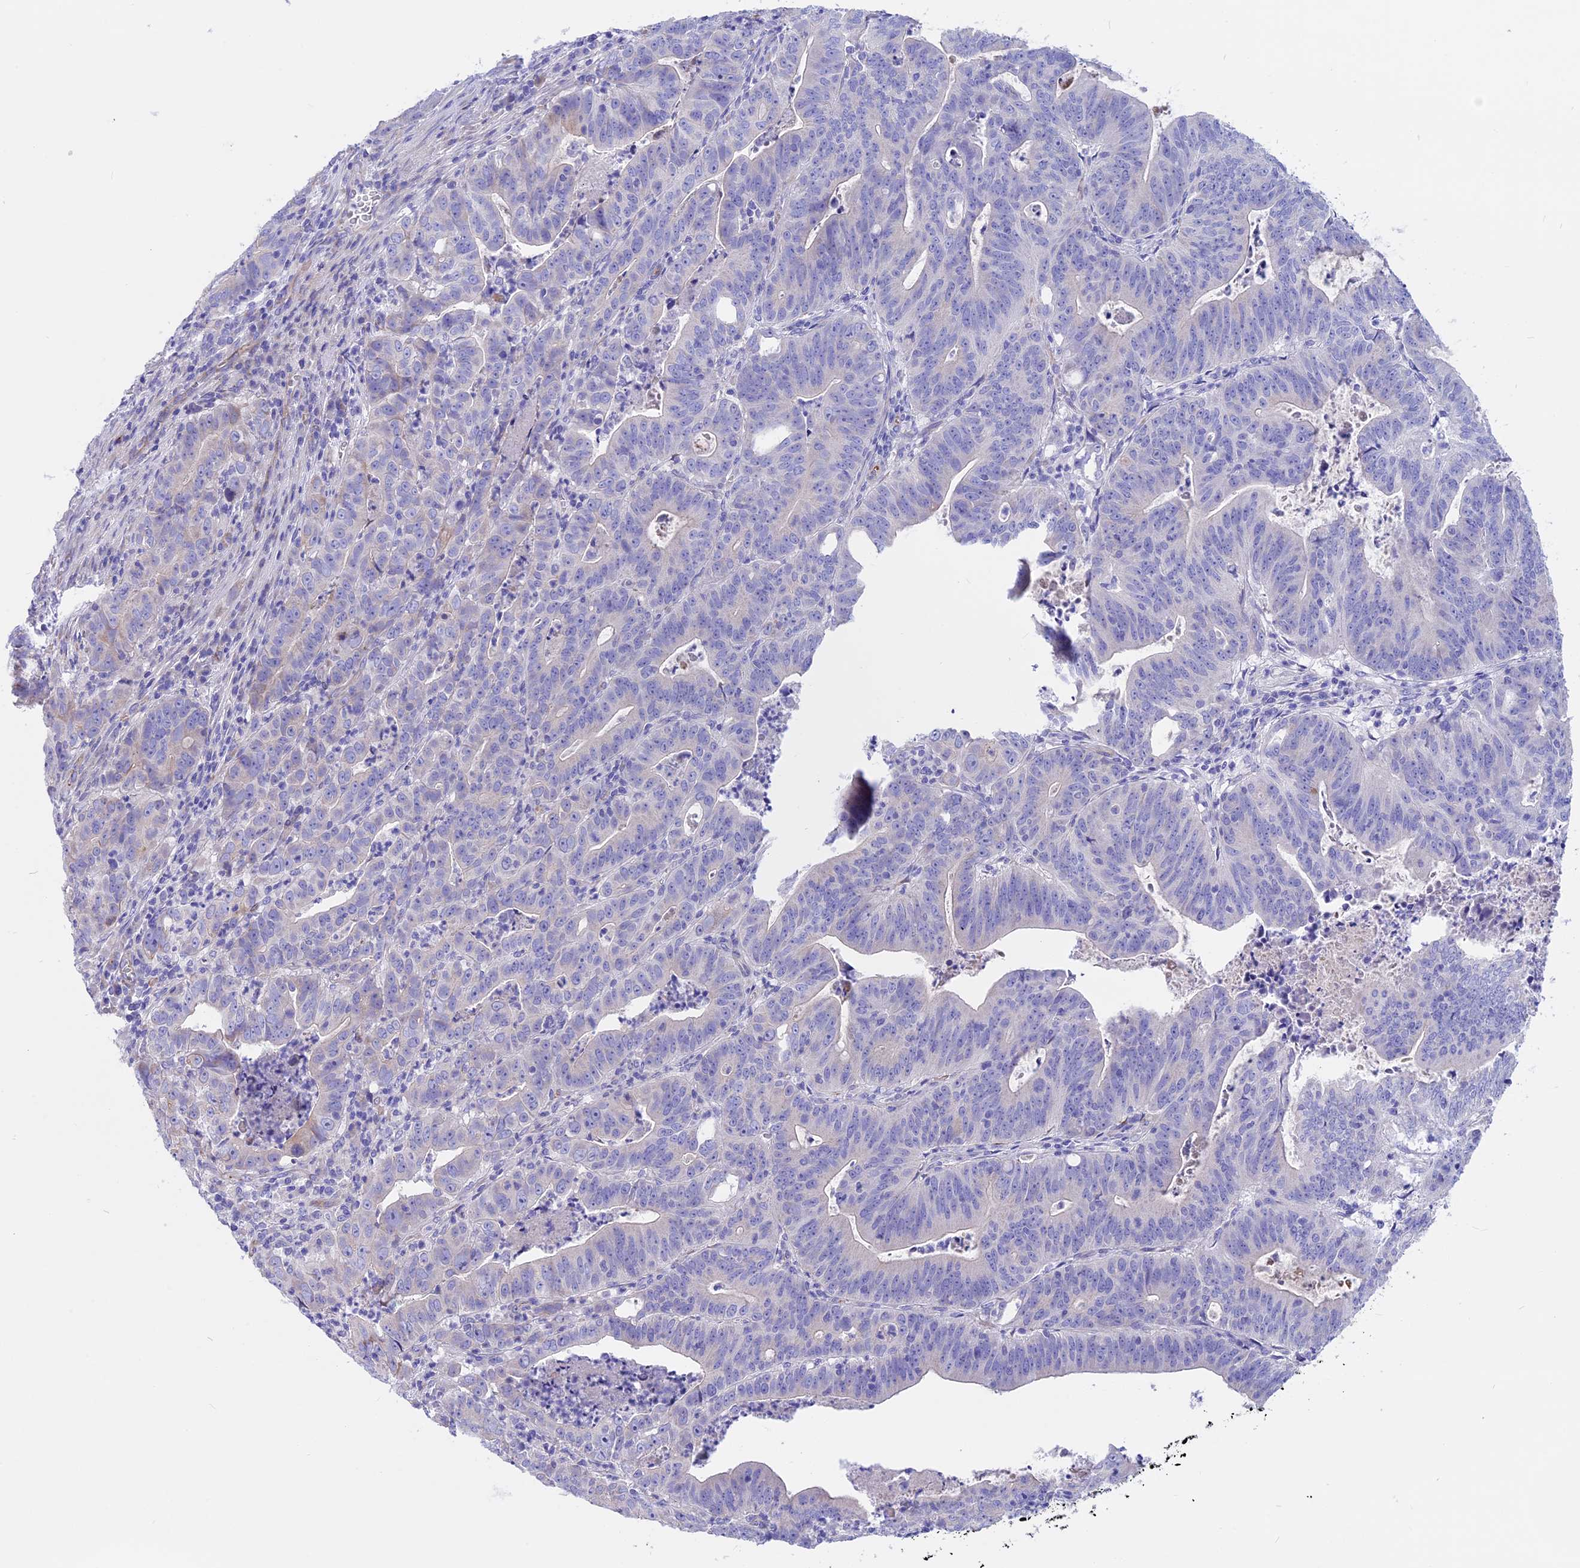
{"staining": {"intensity": "negative", "quantity": "none", "location": "none"}, "tissue": "colorectal cancer", "cell_type": "Tumor cells", "image_type": "cancer", "snomed": [{"axis": "morphology", "description": "Adenocarcinoma, NOS"}, {"axis": "topography", "description": "Rectum"}], "caption": "This micrograph is of colorectal cancer (adenocarcinoma) stained with immunohistochemistry to label a protein in brown with the nuclei are counter-stained blue. There is no expression in tumor cells. (DAB (3,3'-diaminobenzidine) IHC with hematoxylin counter stain).", "gene": "TMEM138", "patient": {"sex": "male", "age": 69}}